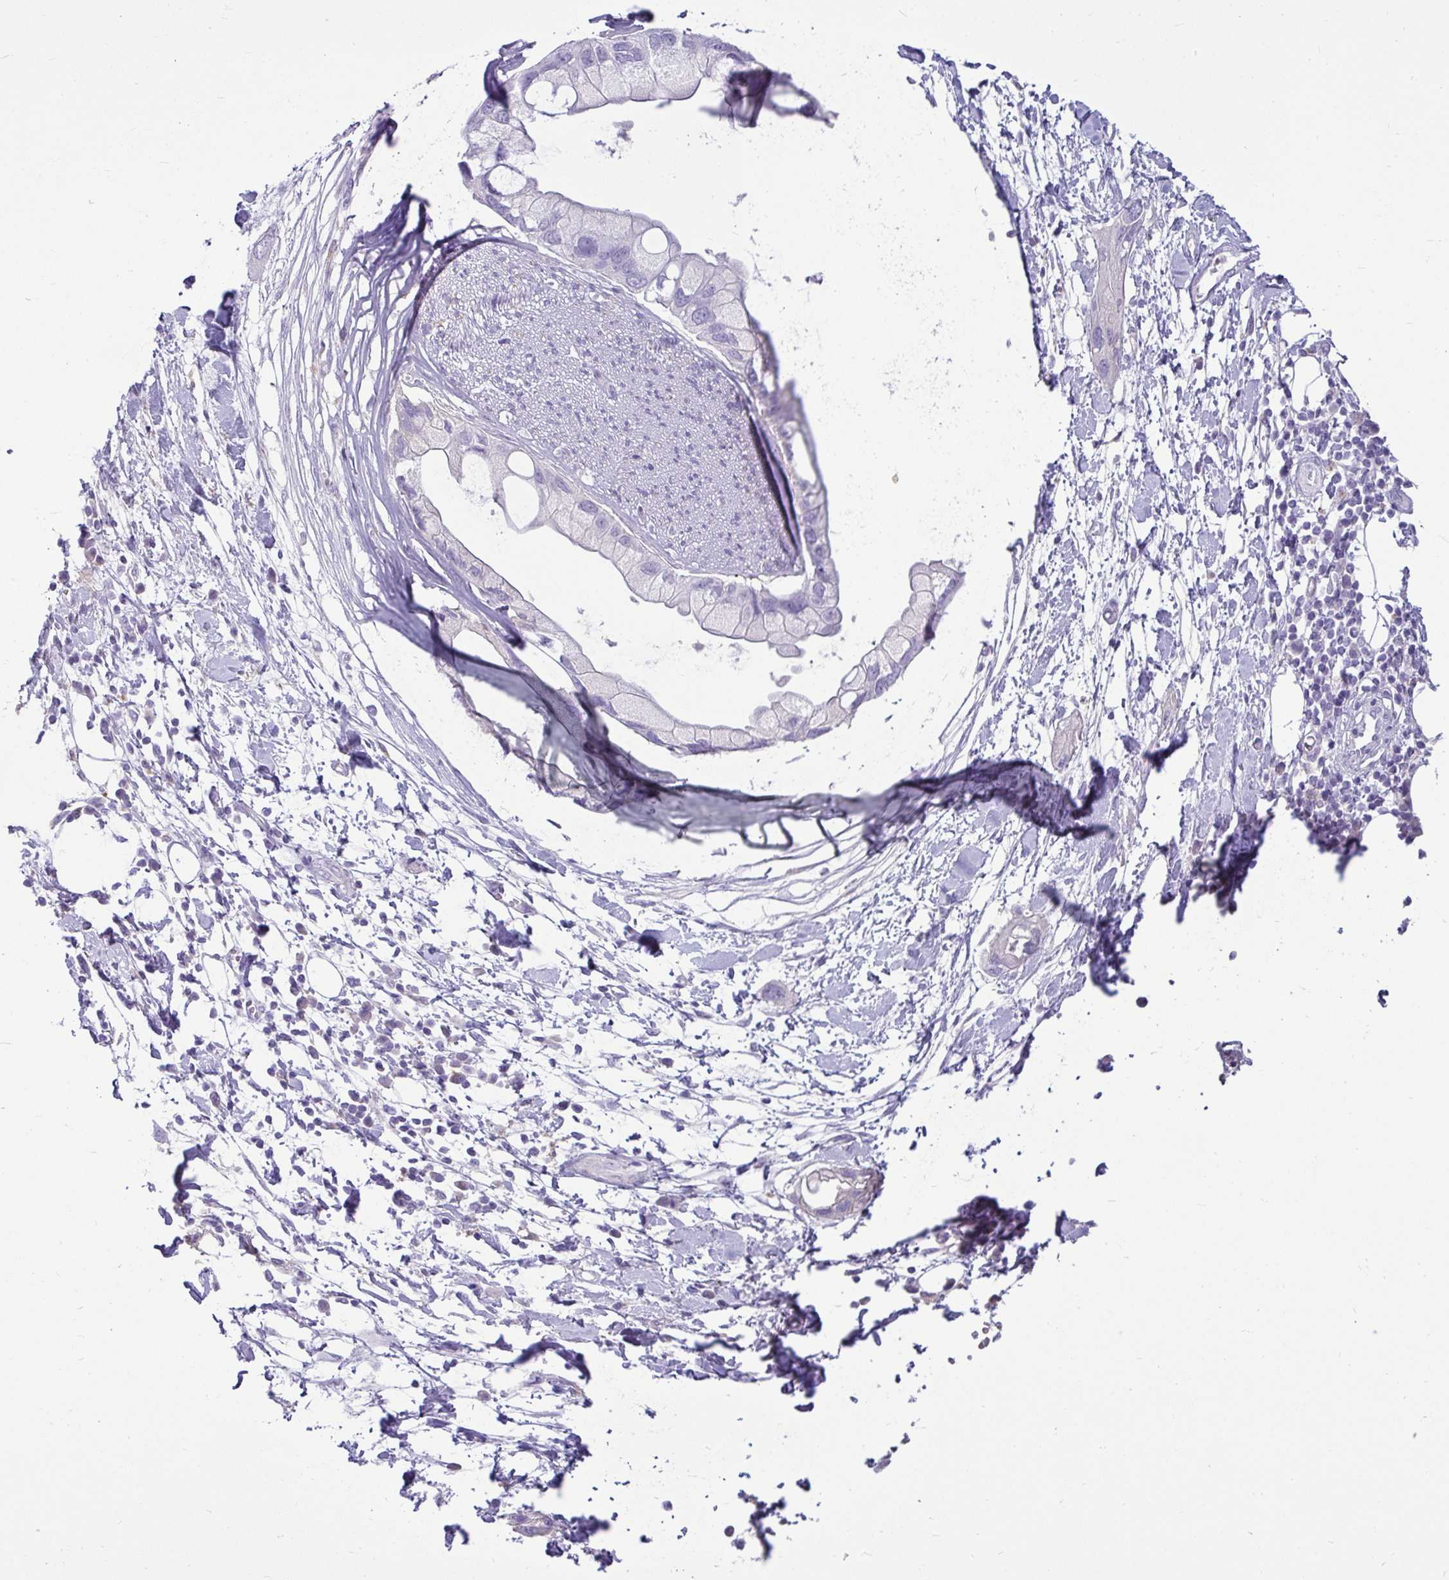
{"staining": {"intensity": "weak", "quantity": "<25%", "location": "cytoplasmic/membranous"}, "tissue": "pancreatic cancer", "cell_type": "Tumor cells", "image_type": "cancer", "snomed": [{"axis": "morphology", "description": "Adenocarcinoma, NOS"}, {"axis": "topography", "description": "Pancreas"}], "caption": "Human pancreatic cancer (adenocarcinoma) stained for a protein using immunohistochemistry (IHC) shows no positivity in tumor cells.", "gene": "CTSZ", "patient": {"sex": "female", "age": 73}}